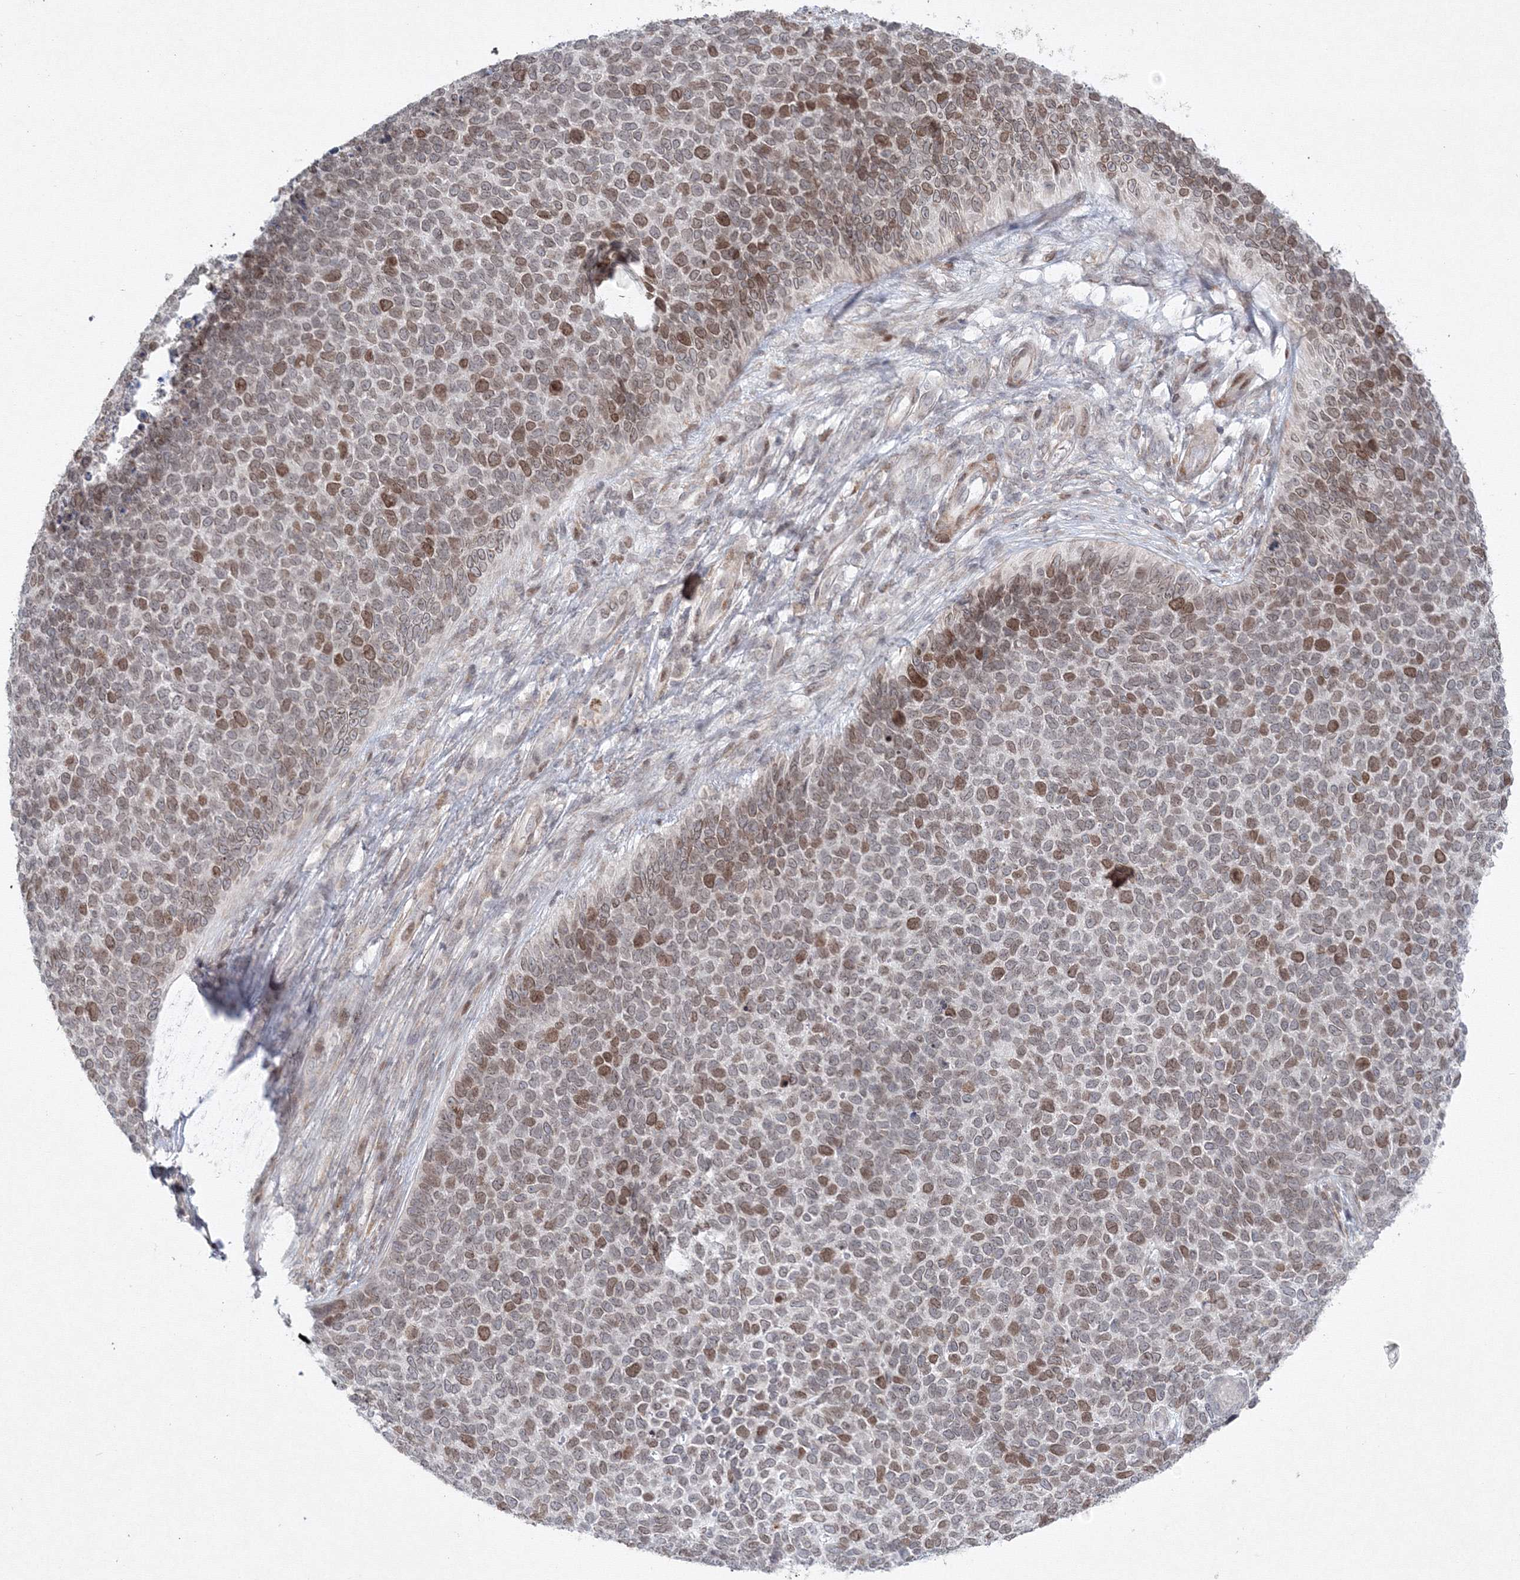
{"staining": {"intensity": "moderate", "quantity": "25%-75%", "location": "nuclear"}, "tissue": "skin cancer", "cell_type": "Tumor cells", "image_type": "cancer", "snomed": [{"axis": "morphology", "description": "Basal cell carcinoma"}, {"axis": "topography", "description": "Skin"}], "caption": "IHC (DAB) staining of skin basal cell carcinoma exhibits moderate nuclear protein positivity in about 25%-75% of tumor cells.", "gene": "KIF4A", "patient": {"sex": "female", "age": 84}}